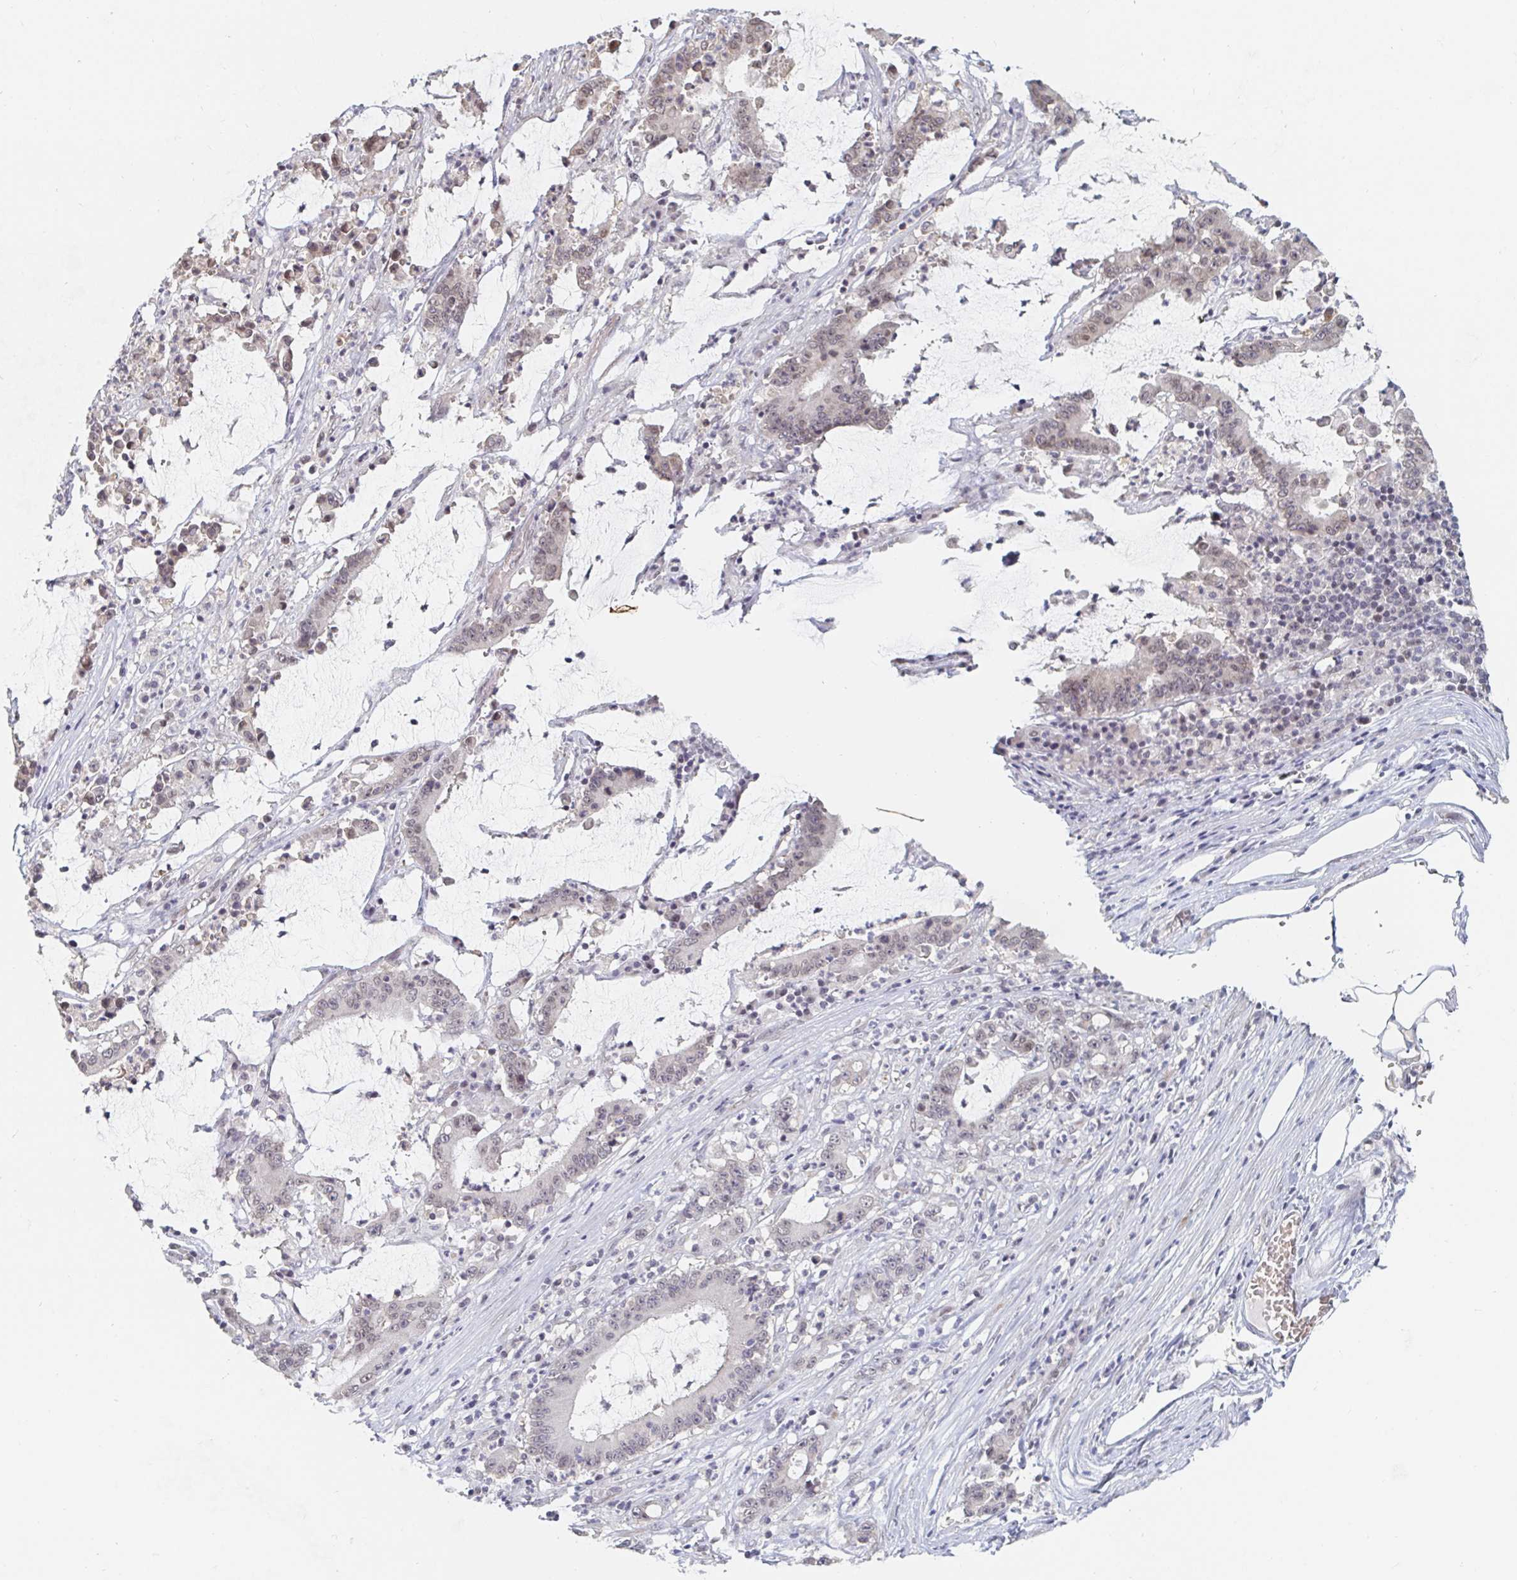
{"staining": {"intensity": "weak", "quantity": "<25%", "location": "nuclear"}, "tissue": "stomach cancer", "cell_type": "Tumor cells", "image_type": "cancer", "snomed": [{"axis": "morphology", "description": "Adenocarcinoma, NOS"}, {"axis": "topography", "description": "Stomach, upper"}], "caption": "A photomicrograph of human stomach cancer is negative for staining in tumor cells.", "gene": "CHD2", "patient": {"sex": "male", "age": 68}}